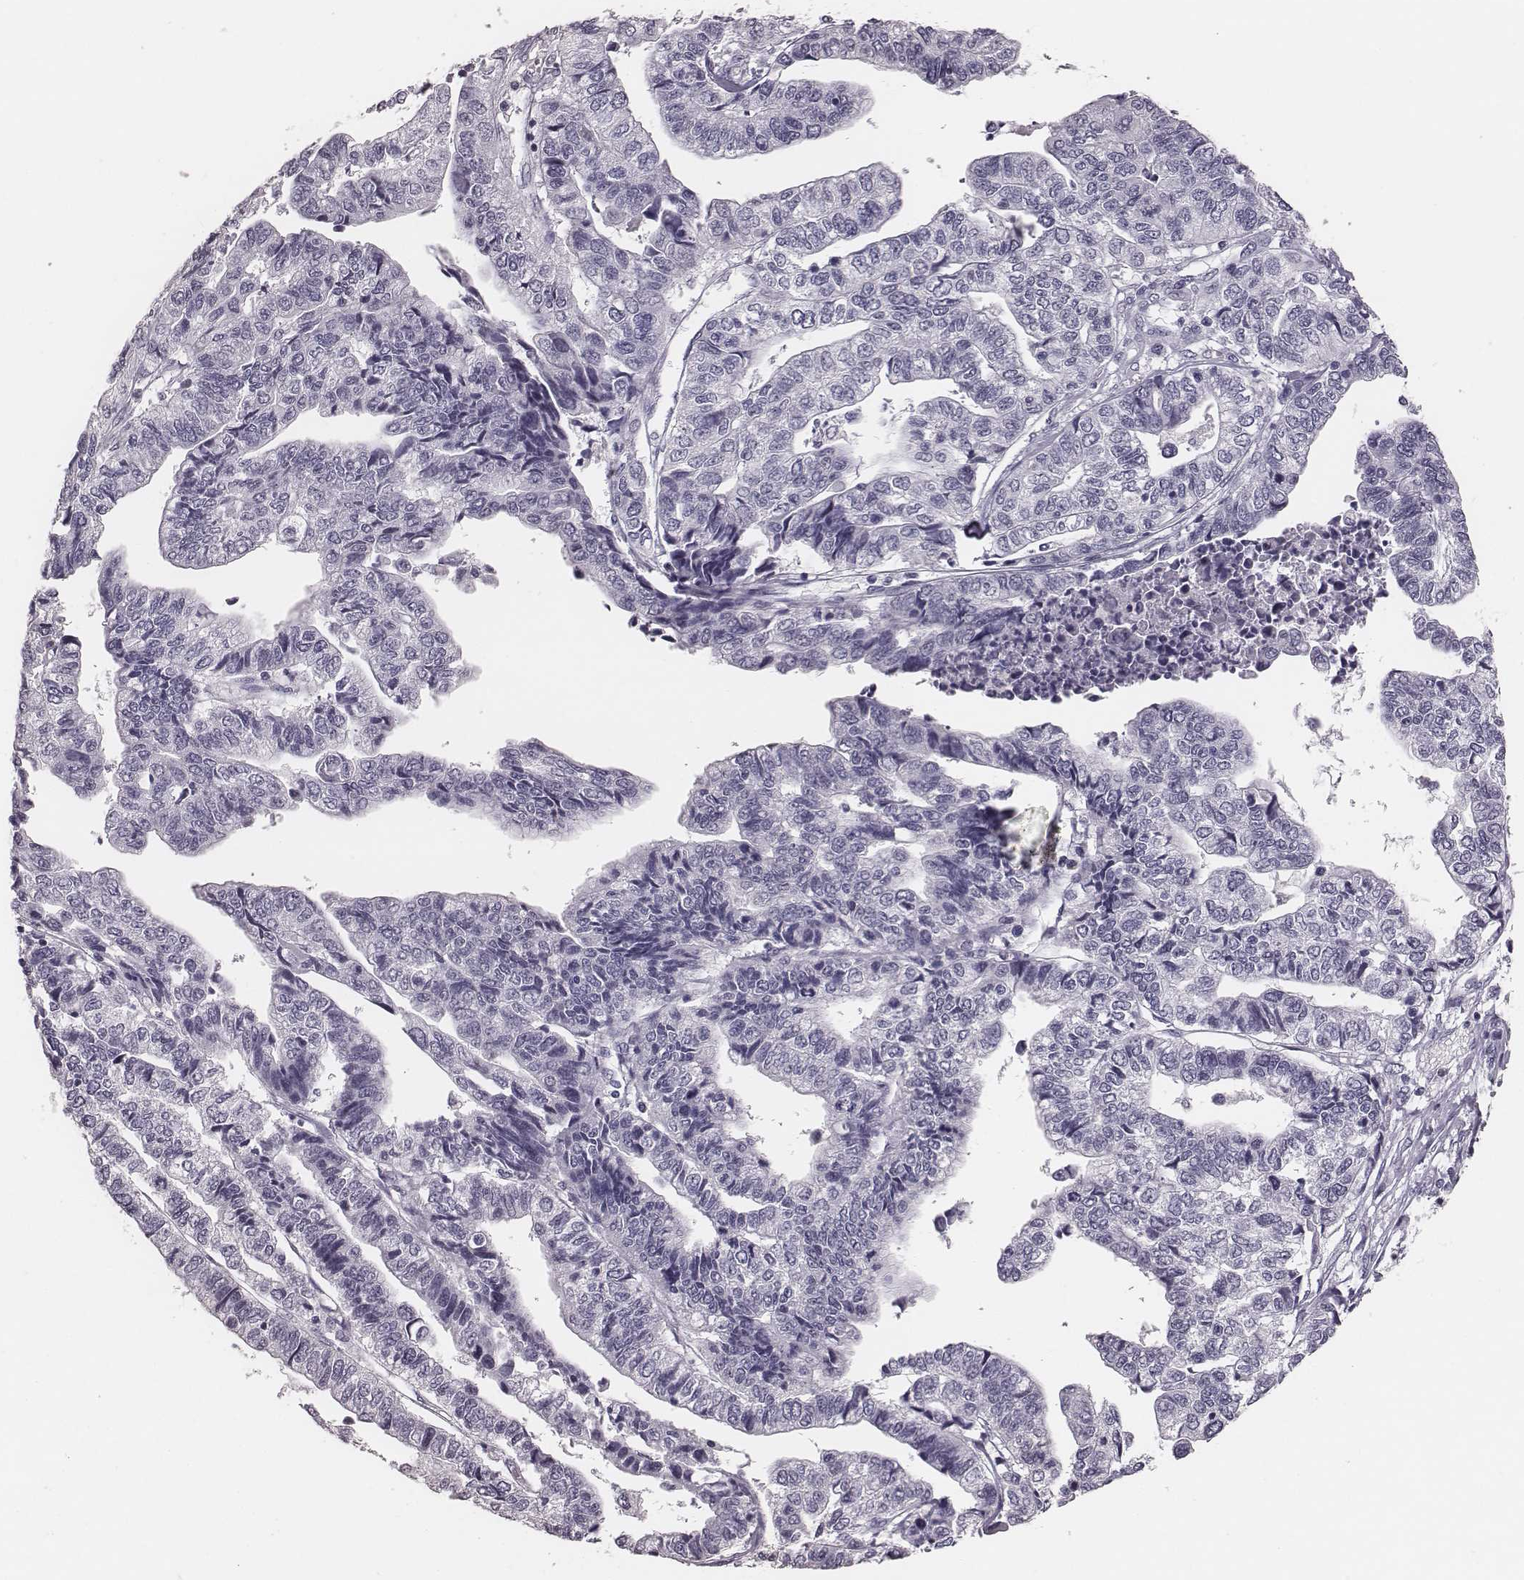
{"staining": {"intensity": "negative", "quantity": "none", "location": "none"}, "tissue": "stomach cancer", "cell_type": "Tumor cells", "image_type": "cancer", "snomed": [{"axis": "morphology", "description": "Adenocarcinoma, NOS"}, {"axis": "topography", "description": "Stomach, upper"}], "caption": "A high-resolution micrograph shows immunohistochemistry staining of stomach cancer (adenocarcinoma), which reveals no significant staining in tumor cells.", "gene": "CSHL1", "patient": {"sex": "female", "age": 67}}